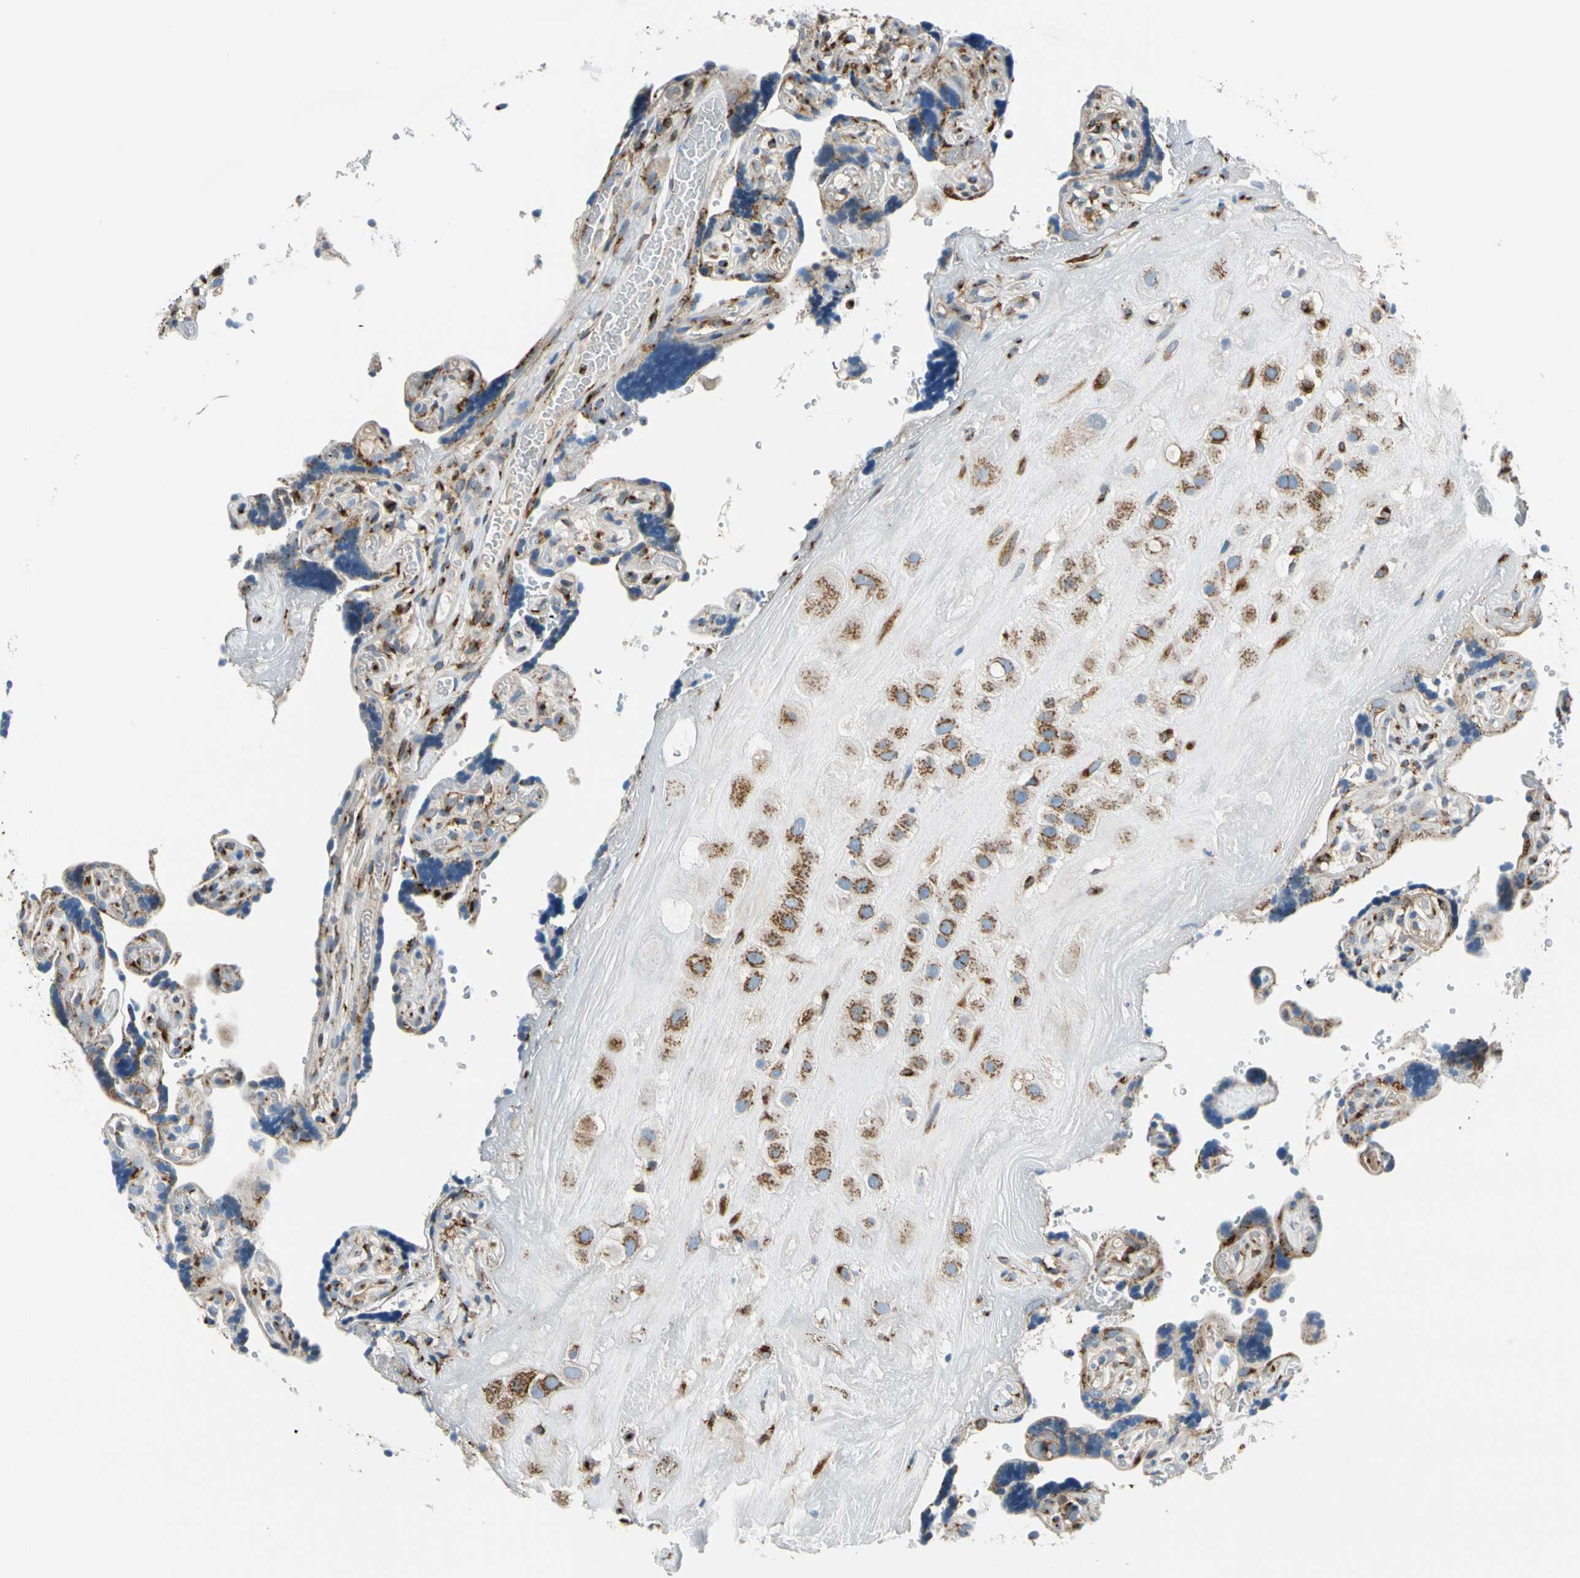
{"staining": {"intensity": "strong", "quantity": ">75%", "location": "cytoplasmic/membranous"}, "tissue": "placenta", "cell_type": "Decidual cells", "image_type": "normal", "snomed": [{"axis": "morphology", "description": "Normal tissue, NOS"}, {"axis": "topography", "description": "Placenta"}], "caption": "DAB (3,3'-diaminobenzidine) immunohistochemical staining of benign human placenta shows strong cytoplasmic/membranous protein expression in about >75% of decidual cells.", "gene": "NUCB1", "patient": {"sex": "female", "age": 30}}